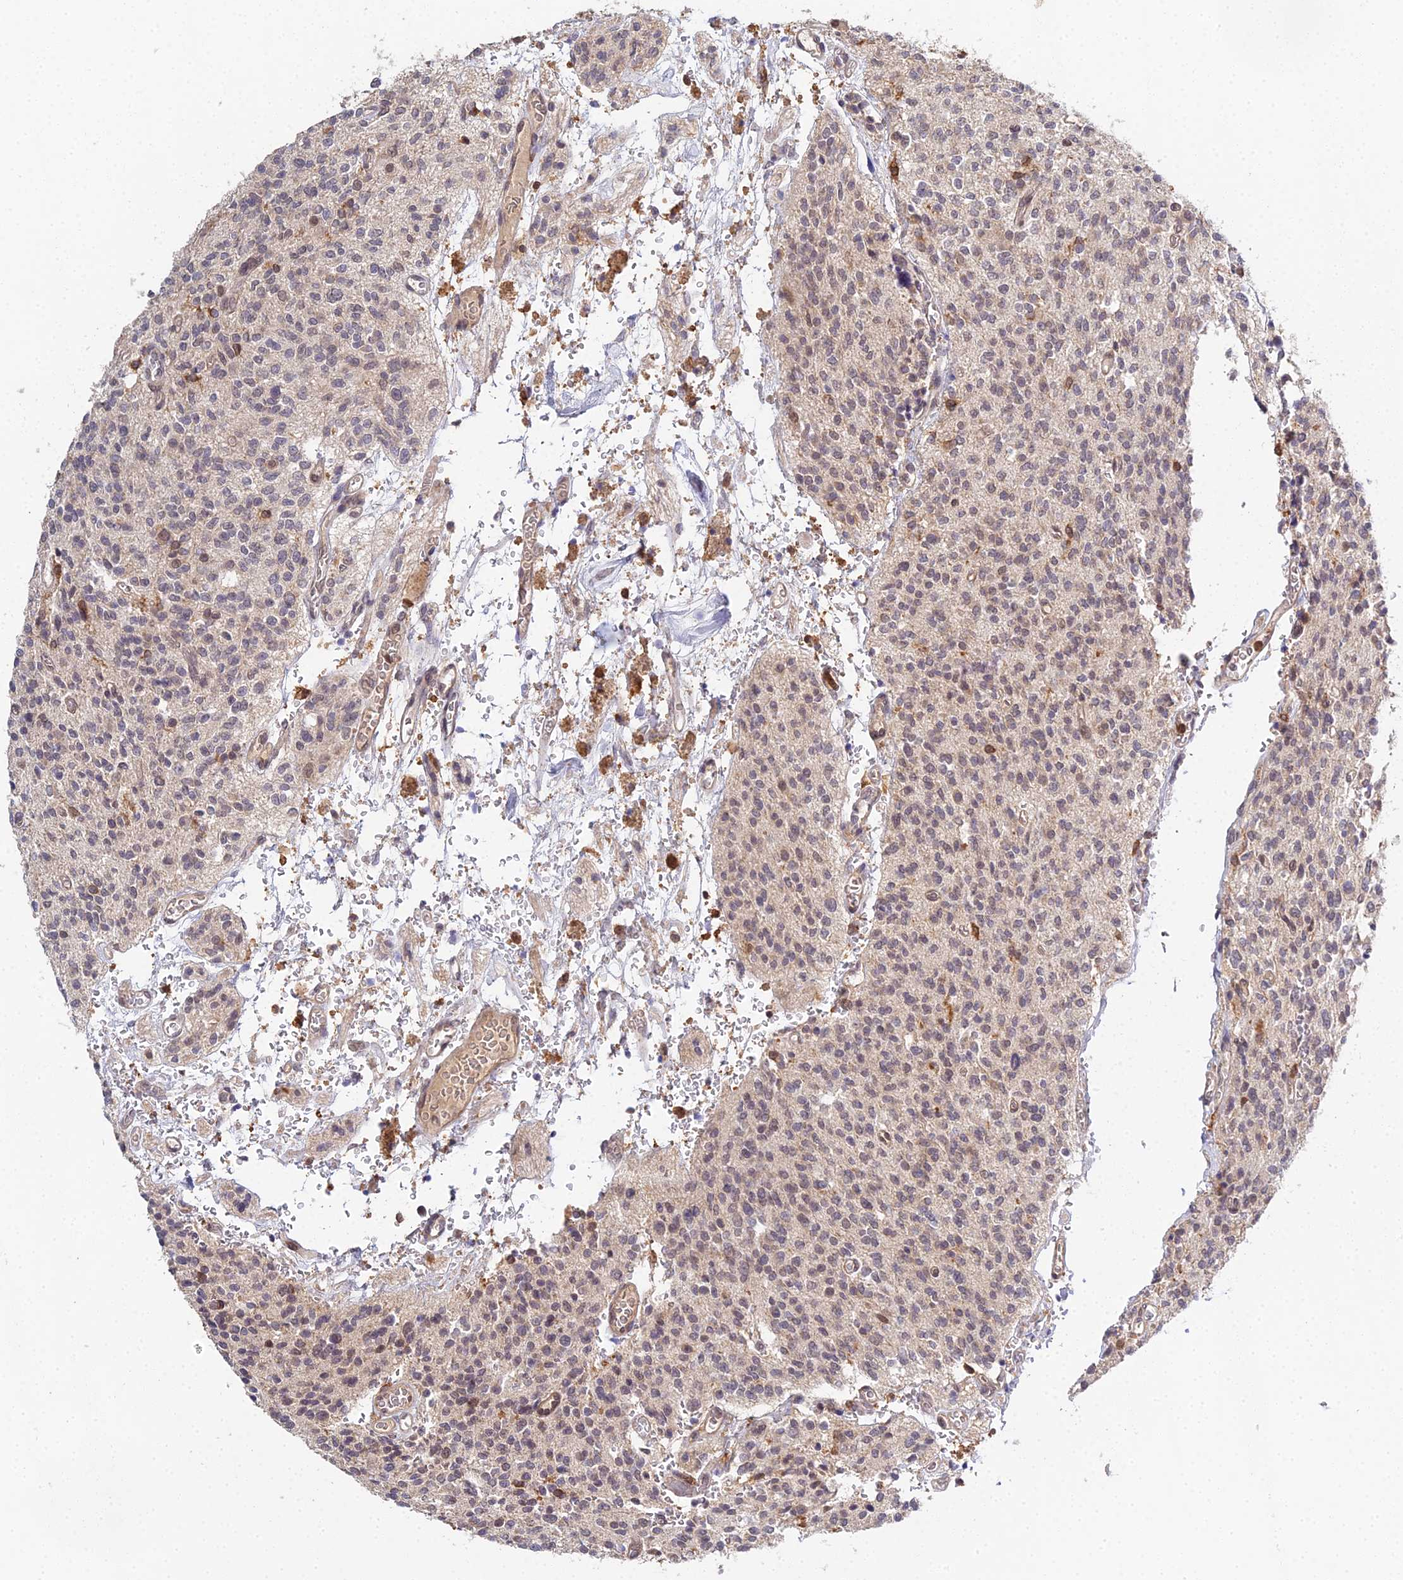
{"staining": {"intensity": "weak", "quantity": "25%-75%", "location": "nuclear"}, "tissue": "glioma", "cell_type": "Tumor cells", "image_type": "cancer", "snomed": [{"axis": "morphology", "description": "Glioma, malignant, High grade"}, {"axis": "topography", "description": "Brain"}], "caption": "Immunohistochemistry of glioma exhibits low levels of weak nuclear staining in about 25%-75% of tumor cells. The staining is performed using DAB (3,3'-diaminobenzidine) brown chromogen to label protein expression. The nuclei are counter-stained blue using hematoxylin.", "gene": "TPRX1", "patient": {"sex": "male", "age": 34}}